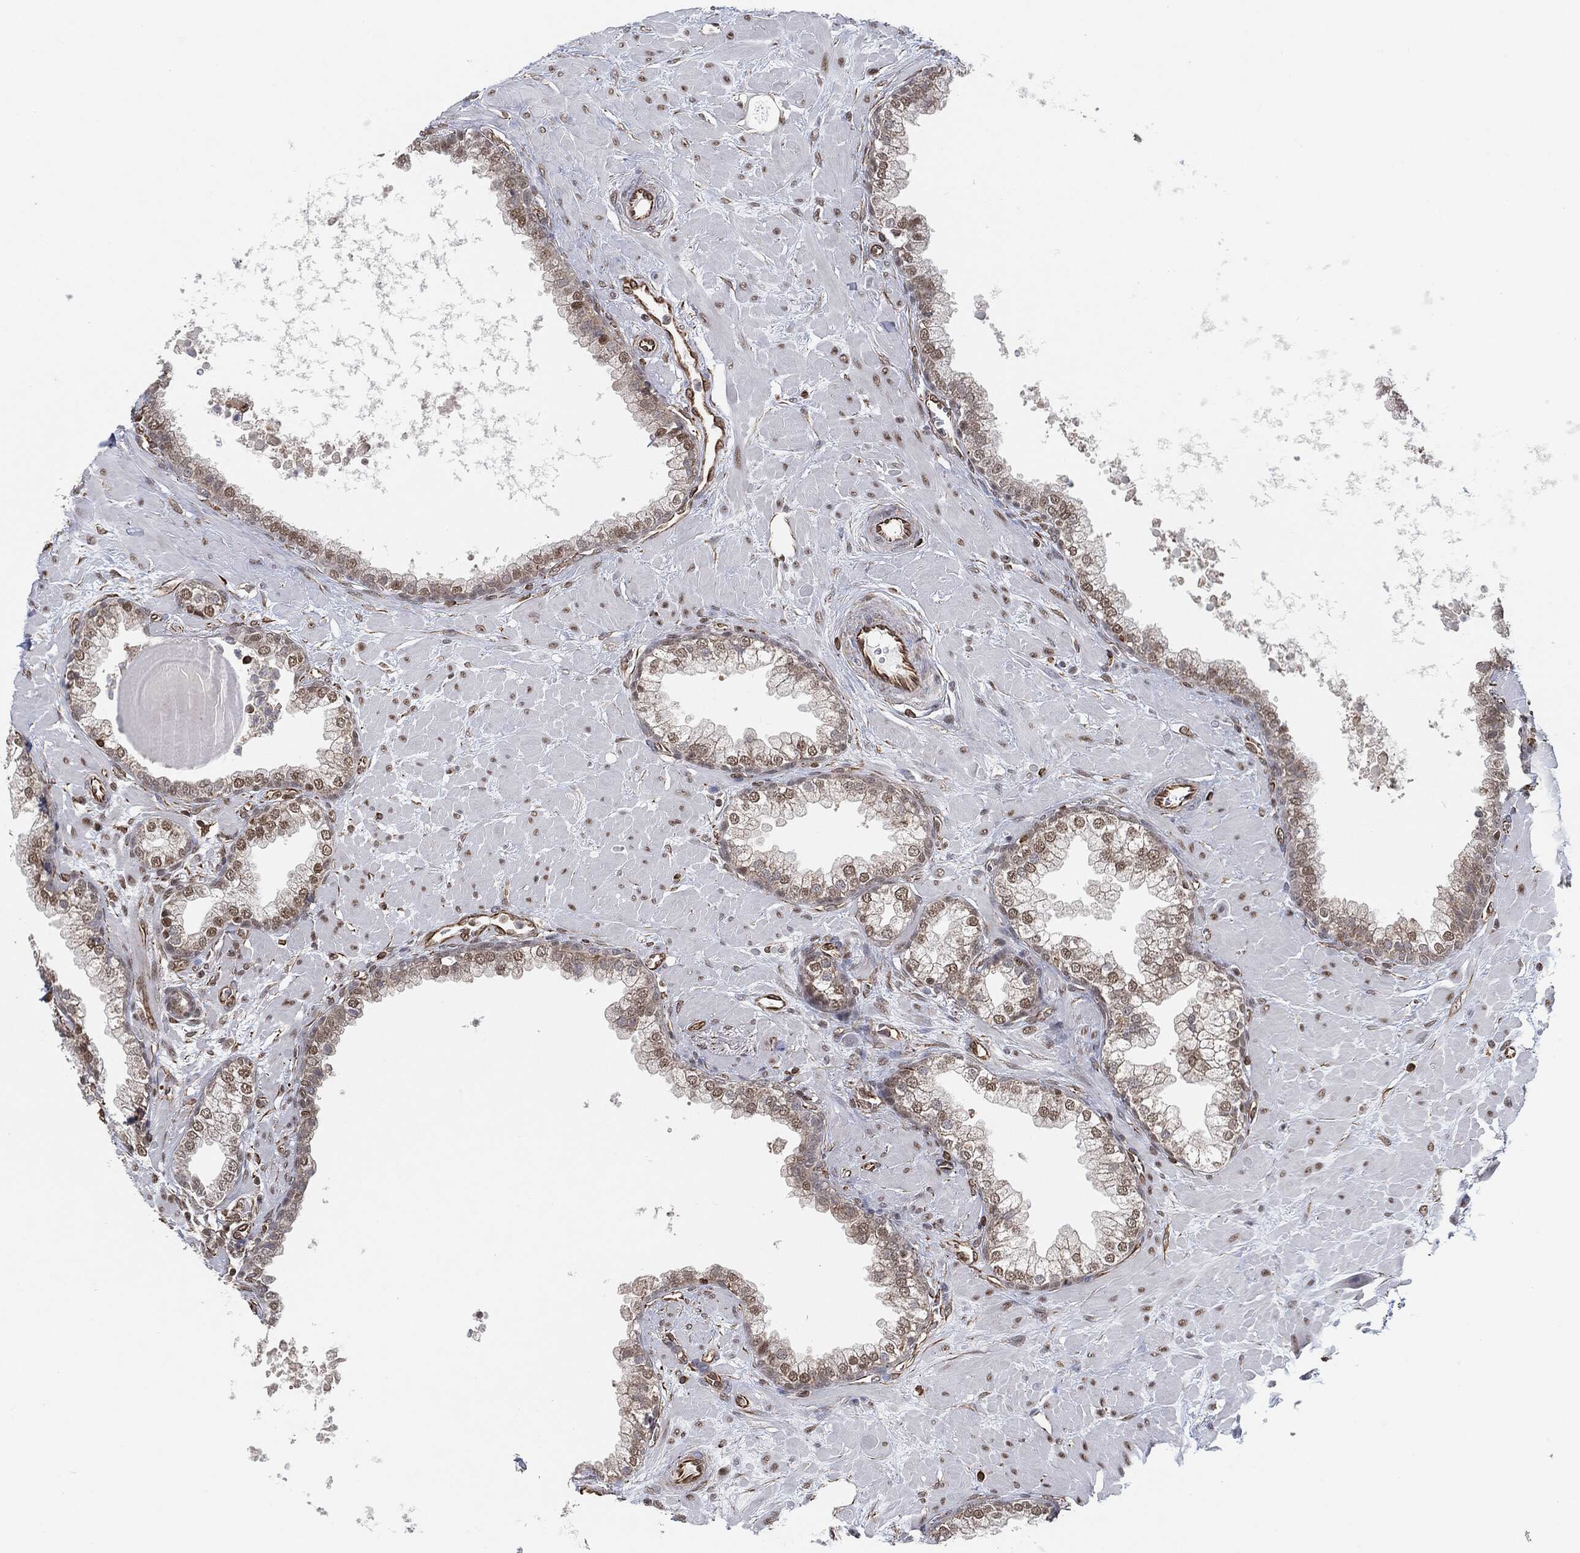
{"staining": {"intensity": "weak", "quantity": "25%-75%", "location": "nuclear"}, "tissue": "prostate", "cell_type": "Glandular cells", "image_type": "normal", "snomed": [{"axis": "morphology", "description": "Normal tissue, NOS"}, {"axis": "topography", "description": "Prostate"}], "caption": "Immunohistochemistry of unremarkable human prostate shows low levels of weak nuclear staining in about 25%-75% of glandular cells. (Stains: DAB (3,3'-diaminobenzidine) in brown, nuclei in blue, Microscopy: brightfield microscopy at high magnification).", "gene": "TP53RK", "patient": {"sex": "male", "age": 63}}